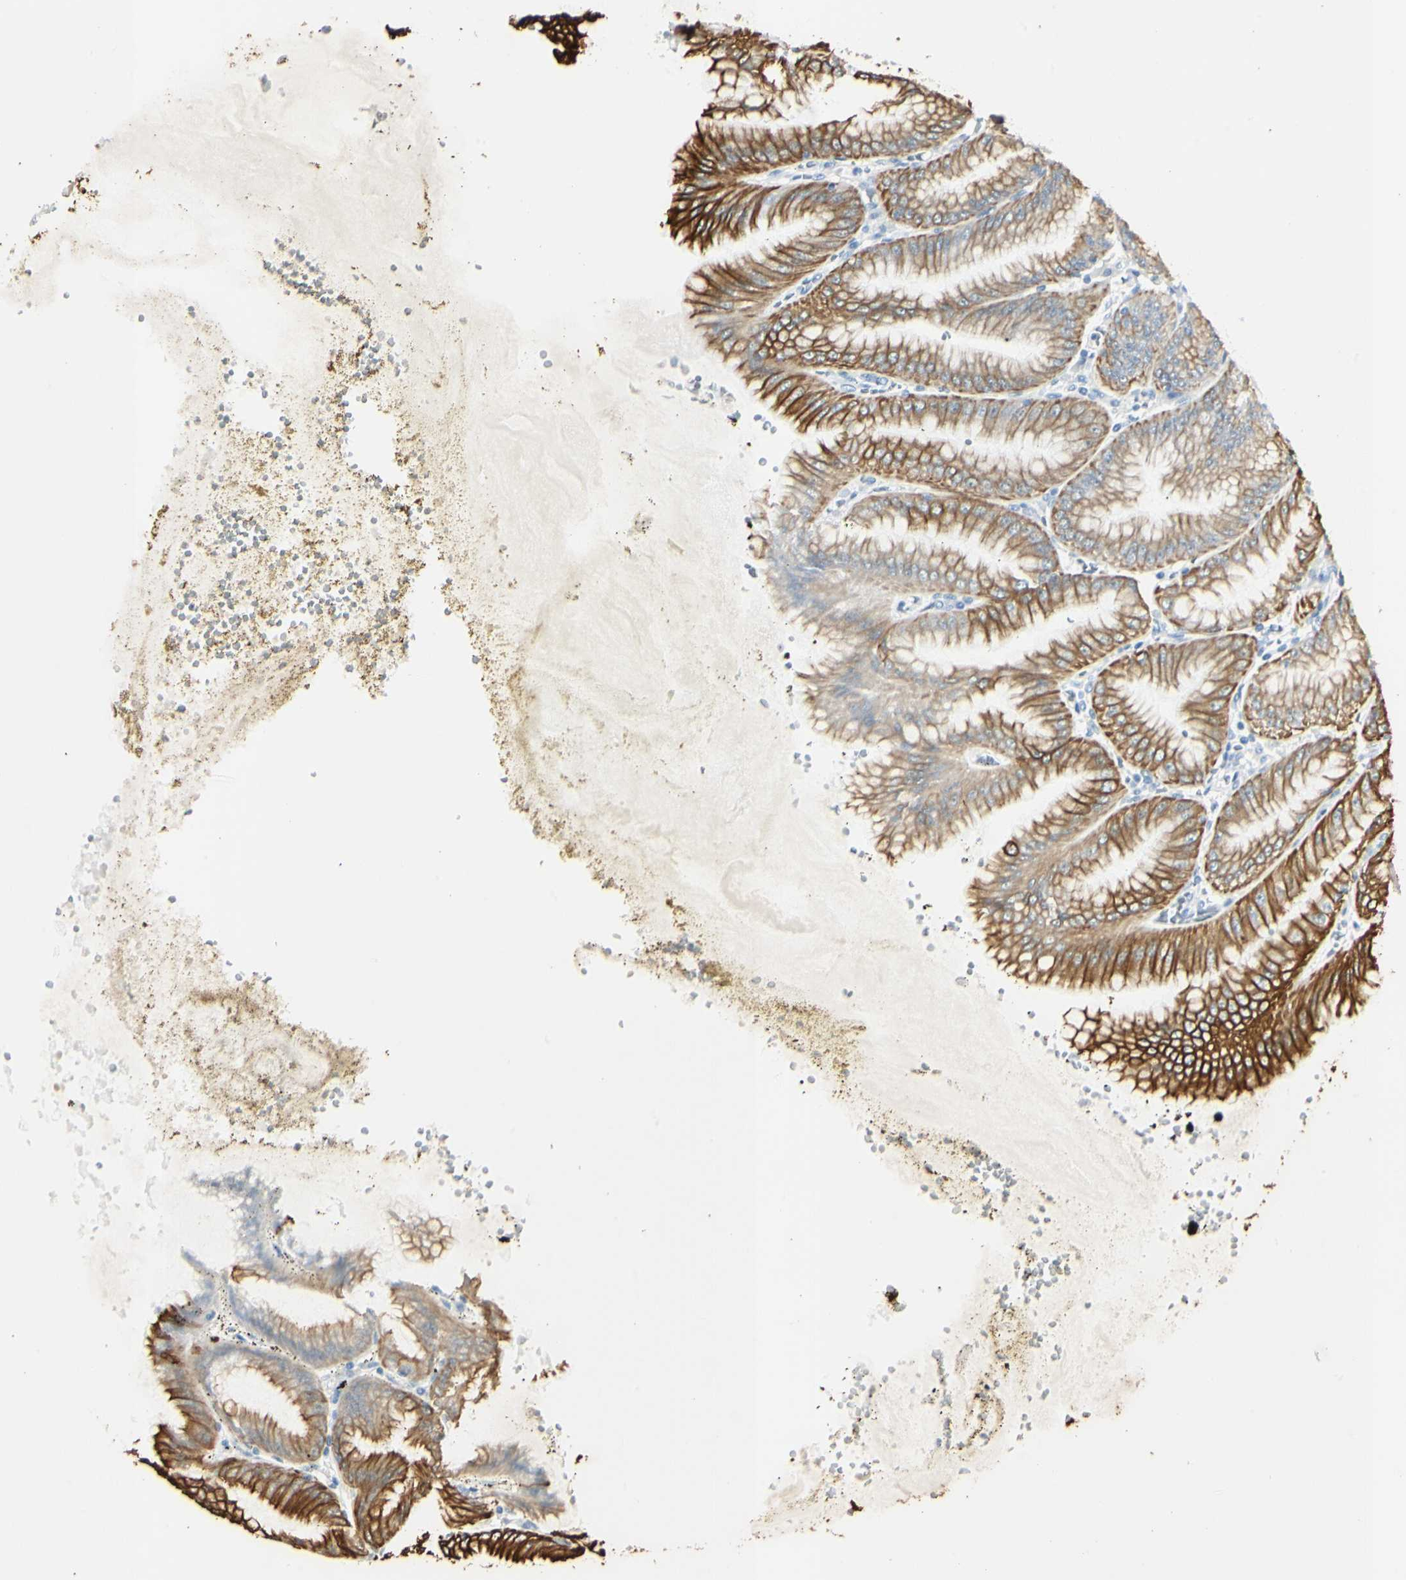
{"staining": {"intensity": "strong", "quantity": "25%-75%", "location": "cytoplasmic/membranous"}, "tissue": "stomach", "cell_type": "Glandular cells", "image_type": "normal", "snomed": [{"axis": "morphology", "description": "Normal tissue, NOS"}, {"axis": "topography", "description": "Stomach, lower"}], "caption": "Immunohistochemical staining of unremarkable human stomach shows 25%-75% levels of strong cytoplasmic/membranous protein expression in approximately 25%-75% of glandular cells. The staining was performed using DAB (3,3'-diaminobenzidine), with brown indicating positive protein expression. Nuclei are stained blue with hematoxylin.", "gene": "SKIL", "patient": {"sex": "male", "age": 71}}